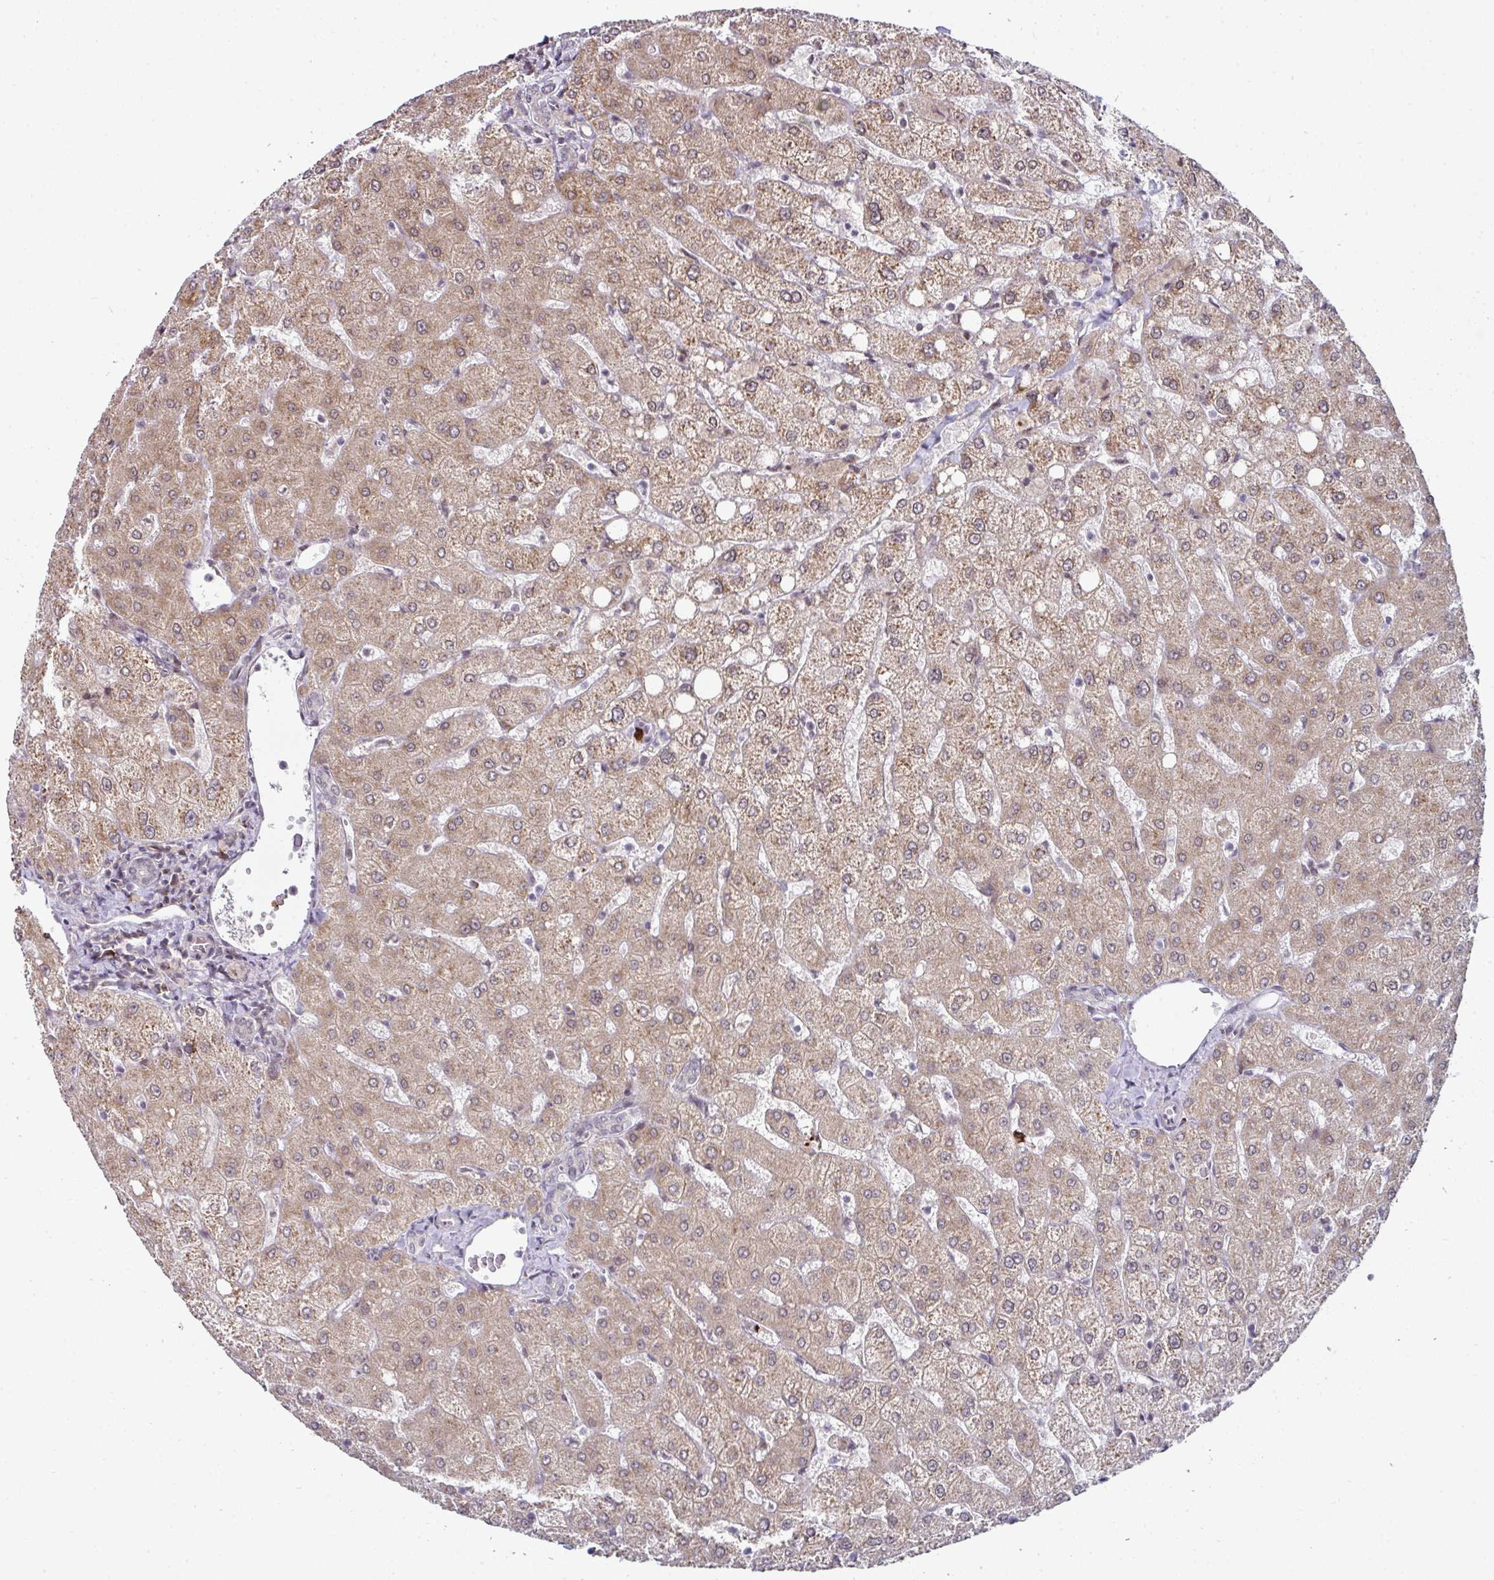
{"staining": {"intensity": "negative", "quantity": "none", "location": "none"}, "tissue": "liver", "cell_type": "Cholangiocytes", "image_type": "normal", "snomed": [{"axis": "morphology", "description": "Normal tissue, NOS"}, {"axis": "topography", "description": "Liver"}], "caption": "Cholangiocytes are negative for protein expression in normal human liver.", "gene": "APOLD1", "patient": {"sex": "female", "age": 54}}